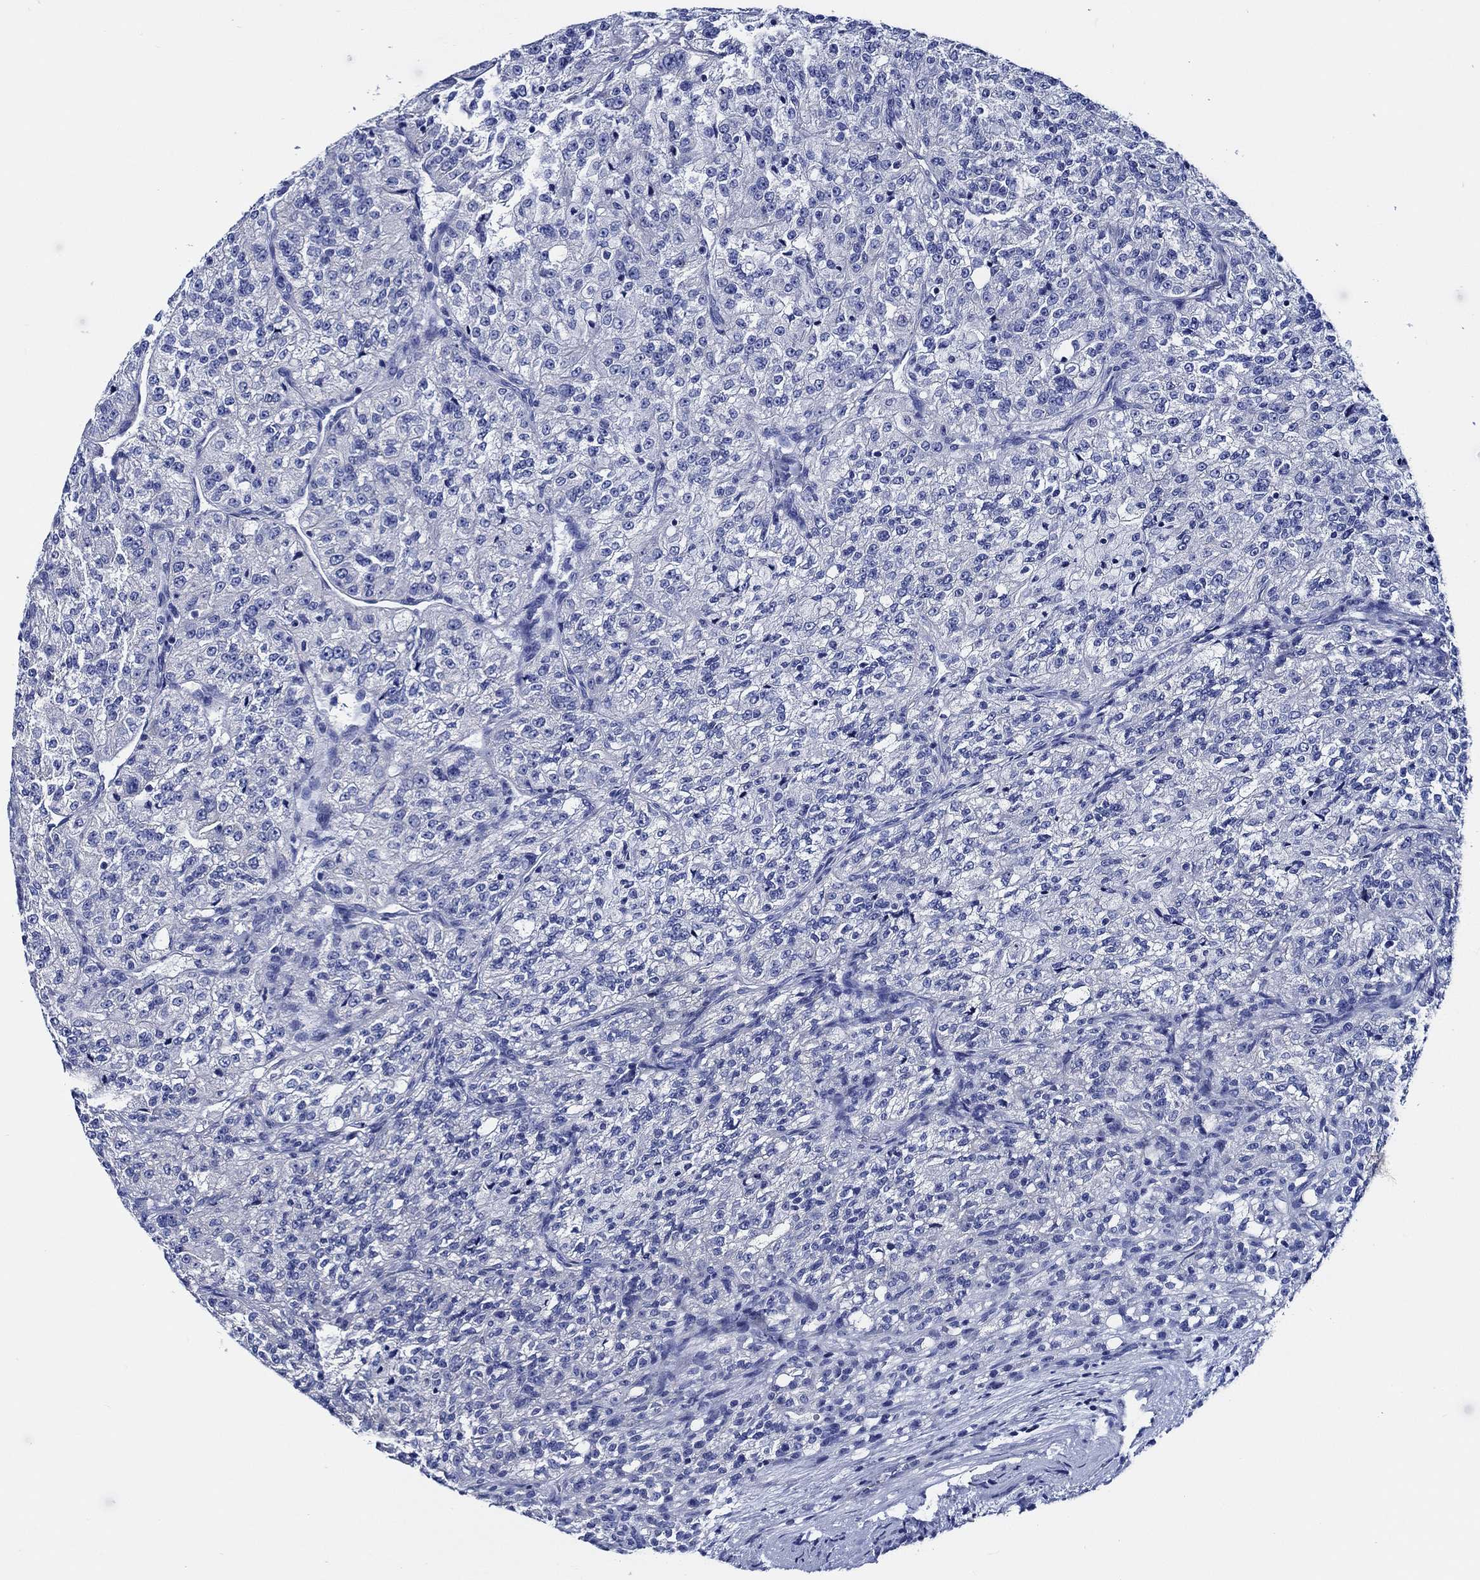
{"staining": {"intensity": "negative", "quantity": "none", "location": "none"}, "tissue": "renal cancer", "cell_type": "Tumor cells", "image_type": "cancer", "snomed": [{"axis": "morphology", "description": "Adenocarcinoma, NOS"}, {"axis": "topography", "description": "Kidney"}], "caption": "A micrograph of human renal cancer is negative for staining in tumor cells.", "gene": "WDR62", "patient": {"sex": "female", "age": 63}}